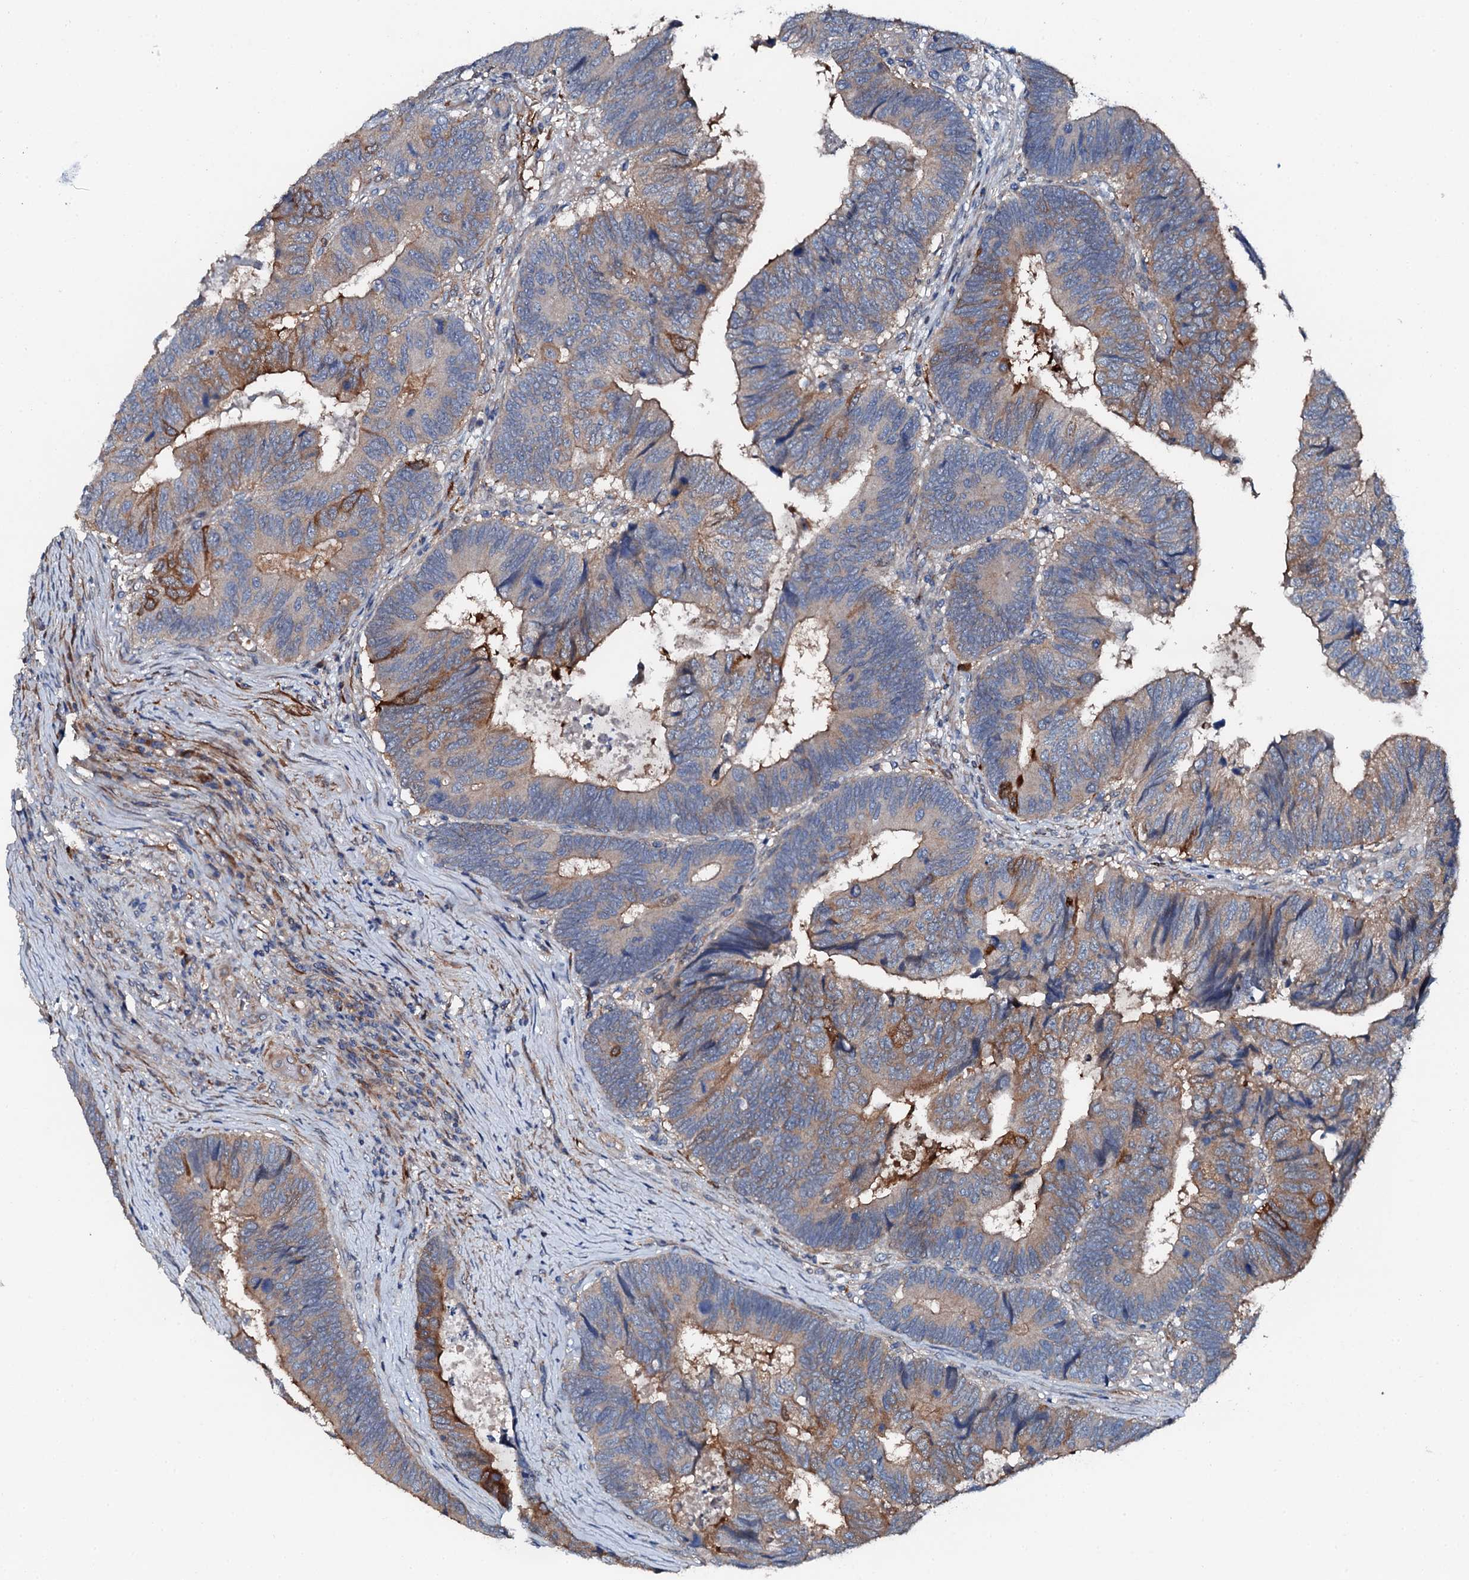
{"staining": {"intensity": "moderate", "quantity": "<25%", "location": "cytoplasmic/membranous"}, "tissue": "colorectal cancer", "cell_type": "Tumor cells", "image_type": "cancer", "snomed": [{"axis": "morphology", "description": "Adenocarcinoma, NOS"}, {"axis": "topography", "description": "Colon"}], "caption": "This micrograph reveals IHC staining of human adenocarcinoma (colorectal), with low moderate cytoplasmic/membranous staining in approximately <25% of tumor cells.", "gene": "GFOD2", "patient": {"sex": "female", "age": 67}}